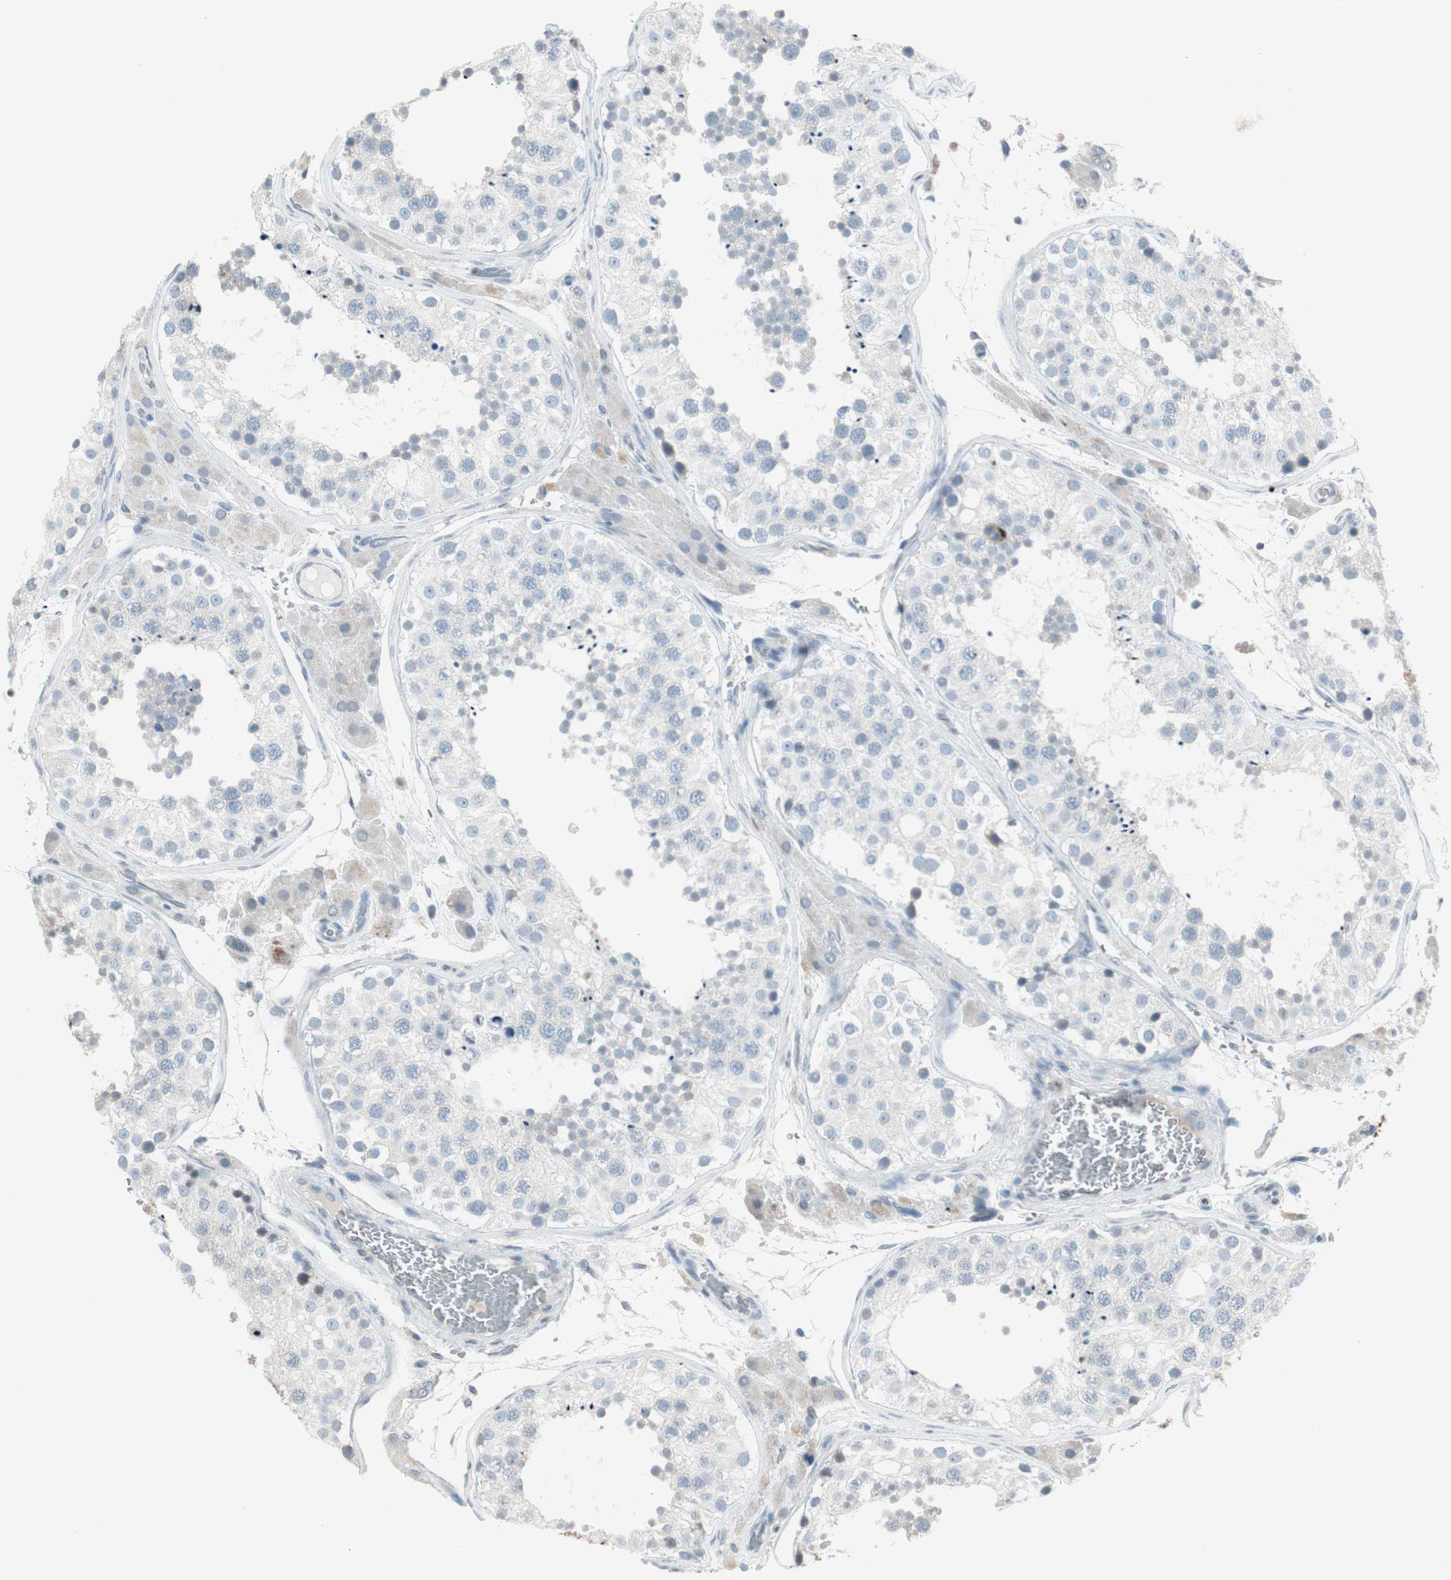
{"staining": {"intensity": "negative", "quantity": "none", "location": "none"}, "tissue": "testis", "cell_type": "Cells in seminiferous ducts", "image_type": "normal", "snomed": [{"axis": "morphology", "description": "Normal tissue, NOS"}, {"axis": "topography", "description": "Testis"}, {"axis": "topography", "description": "Epididymis"}], "caption": "The IHC photomicrograph has no significant expression in cells in seminiferous ducts of testis.", "gene": "ARG2", "patient": {"sex": "male", "age": 26}}